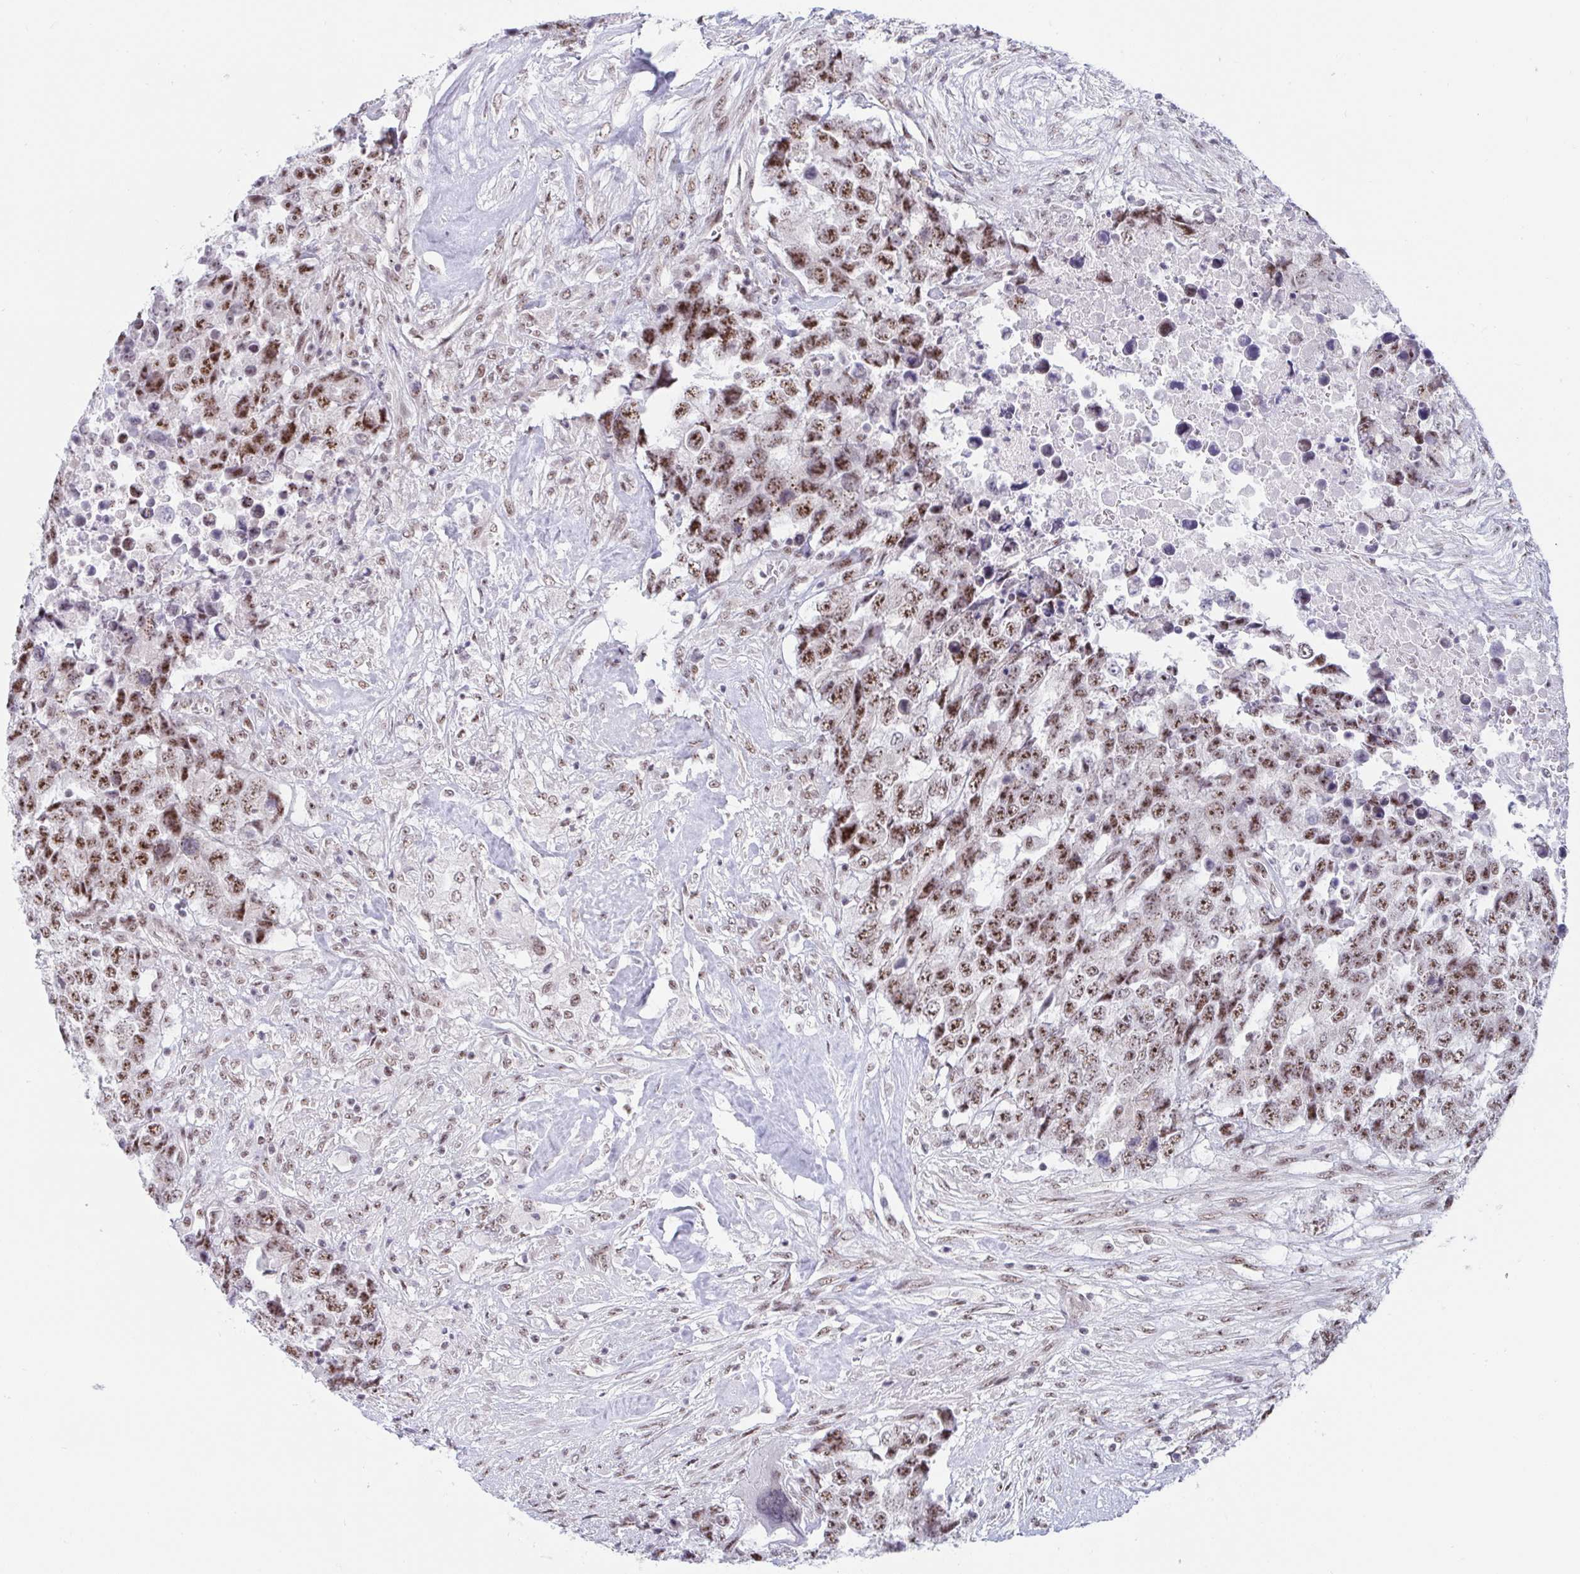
{"staining": {"intensity": "moderate", "quantity": ">75%", "location": "nuclear"}, "tissue": "testis cancer", "cell_type": "Tumor cells", "image_type": "cancer", "snomed": [{"axis": "morphology", "description": "Carcinoma, Embryonal, NOS"}, {"axis": "topography", "description": "Testis"}], "caption": "Embryonal carcinoma (testis) was stained to show a protein in brown. There is medium levels of moderate nuclear staining in approximately >75% of tumor cells.", "gene": "PRR14", "patient": {"sex": "male", "age": 24}}